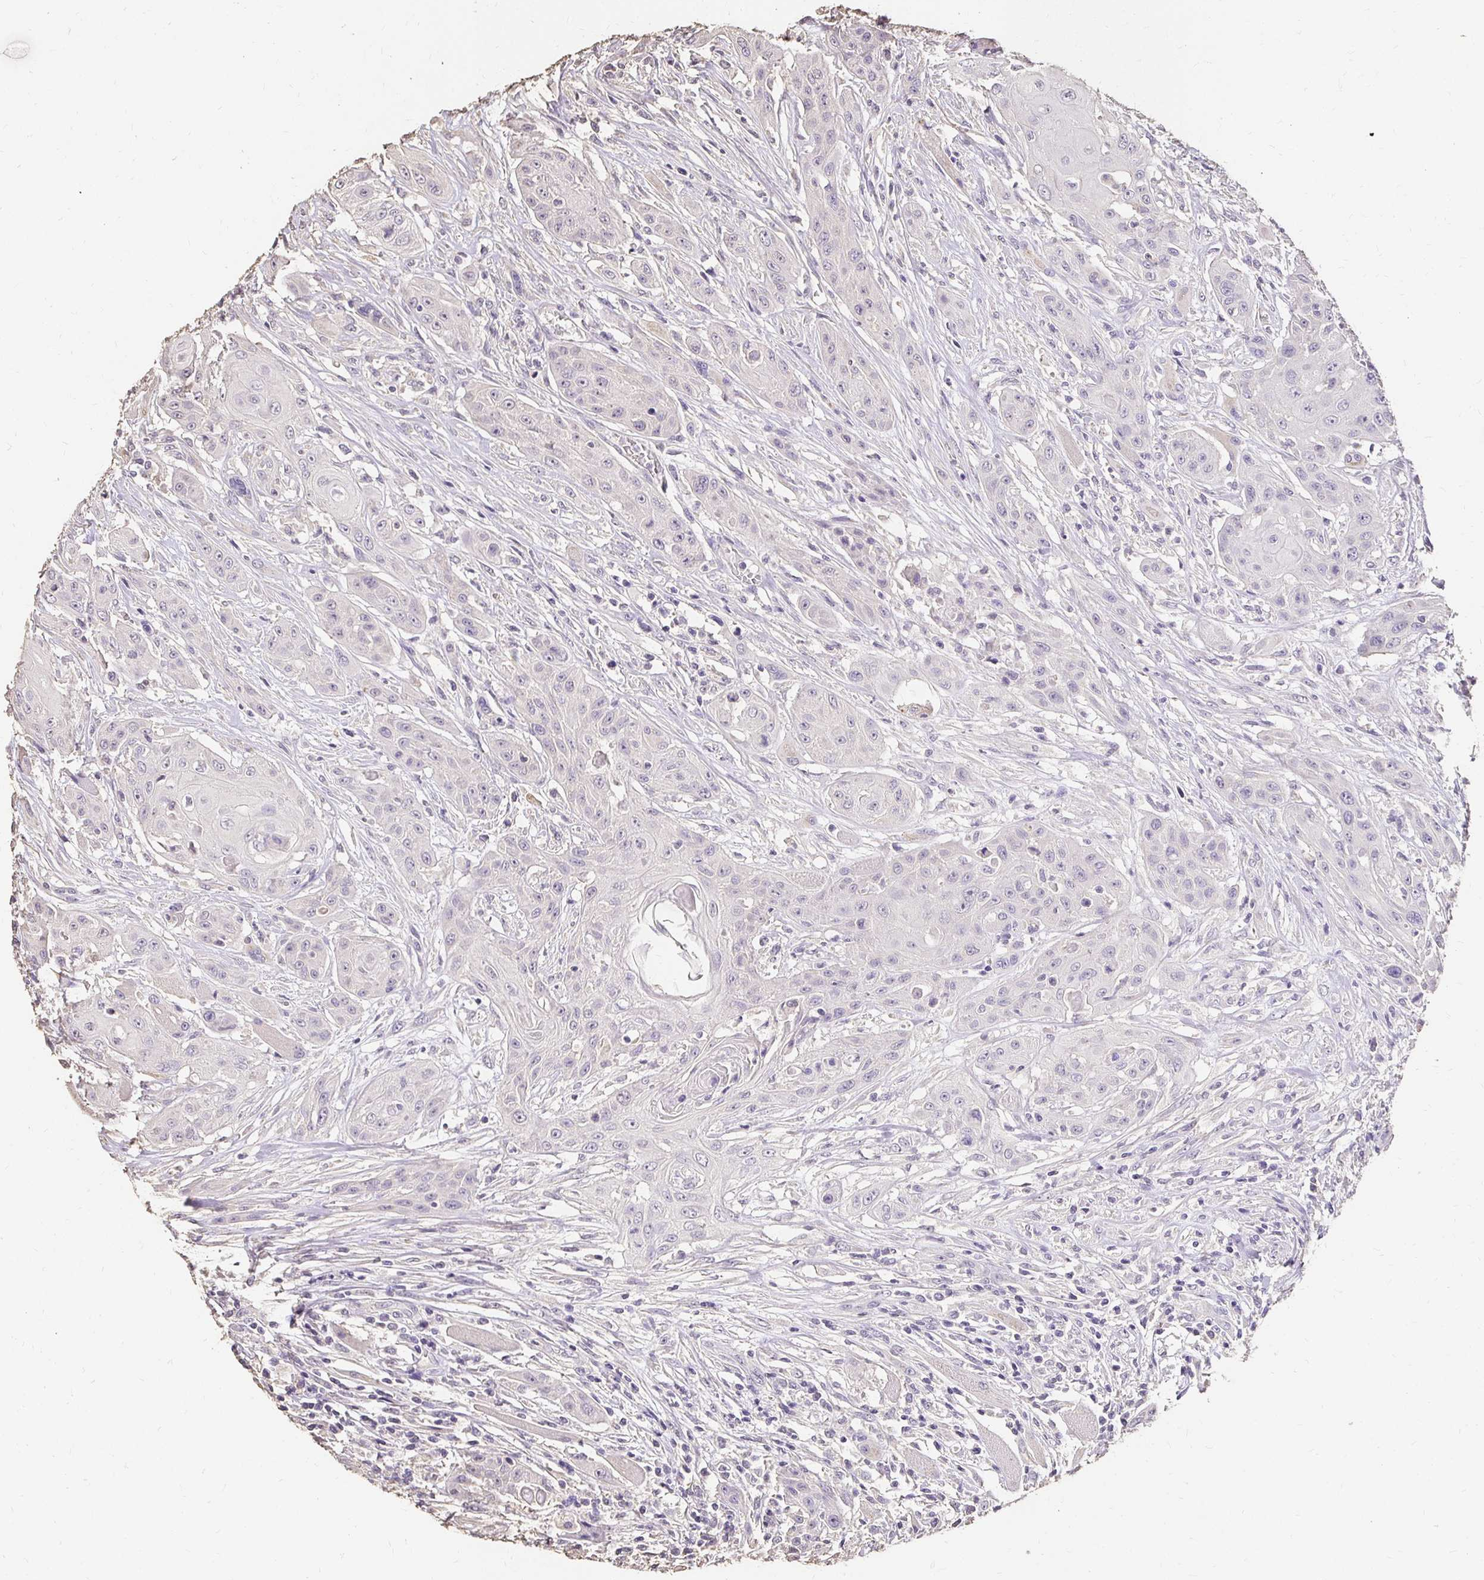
{"staining": {"intensity": "negative", "quantity": "none", "location": "none"}, "tissue": "head and neck cancer", "cell_type": "Tumor cells", "image_type": "cancer", "snomed": [{"axis": "morphology", "description": "Squamous cell carcinoma, NOS"}, {"axis": "topography", "description": "Oral tissue"}, {"axis": "topography", "description": "Head-Neck"}, {"axis": "topography", "description": "Neck, NOS"}], "caption": "DAB (3,3'-diaminobenzidine) immunohistochemical staining of head and neck cancer (squamous cell carcinoma) reveals no significant staining in tumor cells.", "gene": "UGT1A6", "patient": {"sex": "female", "age": 55}}